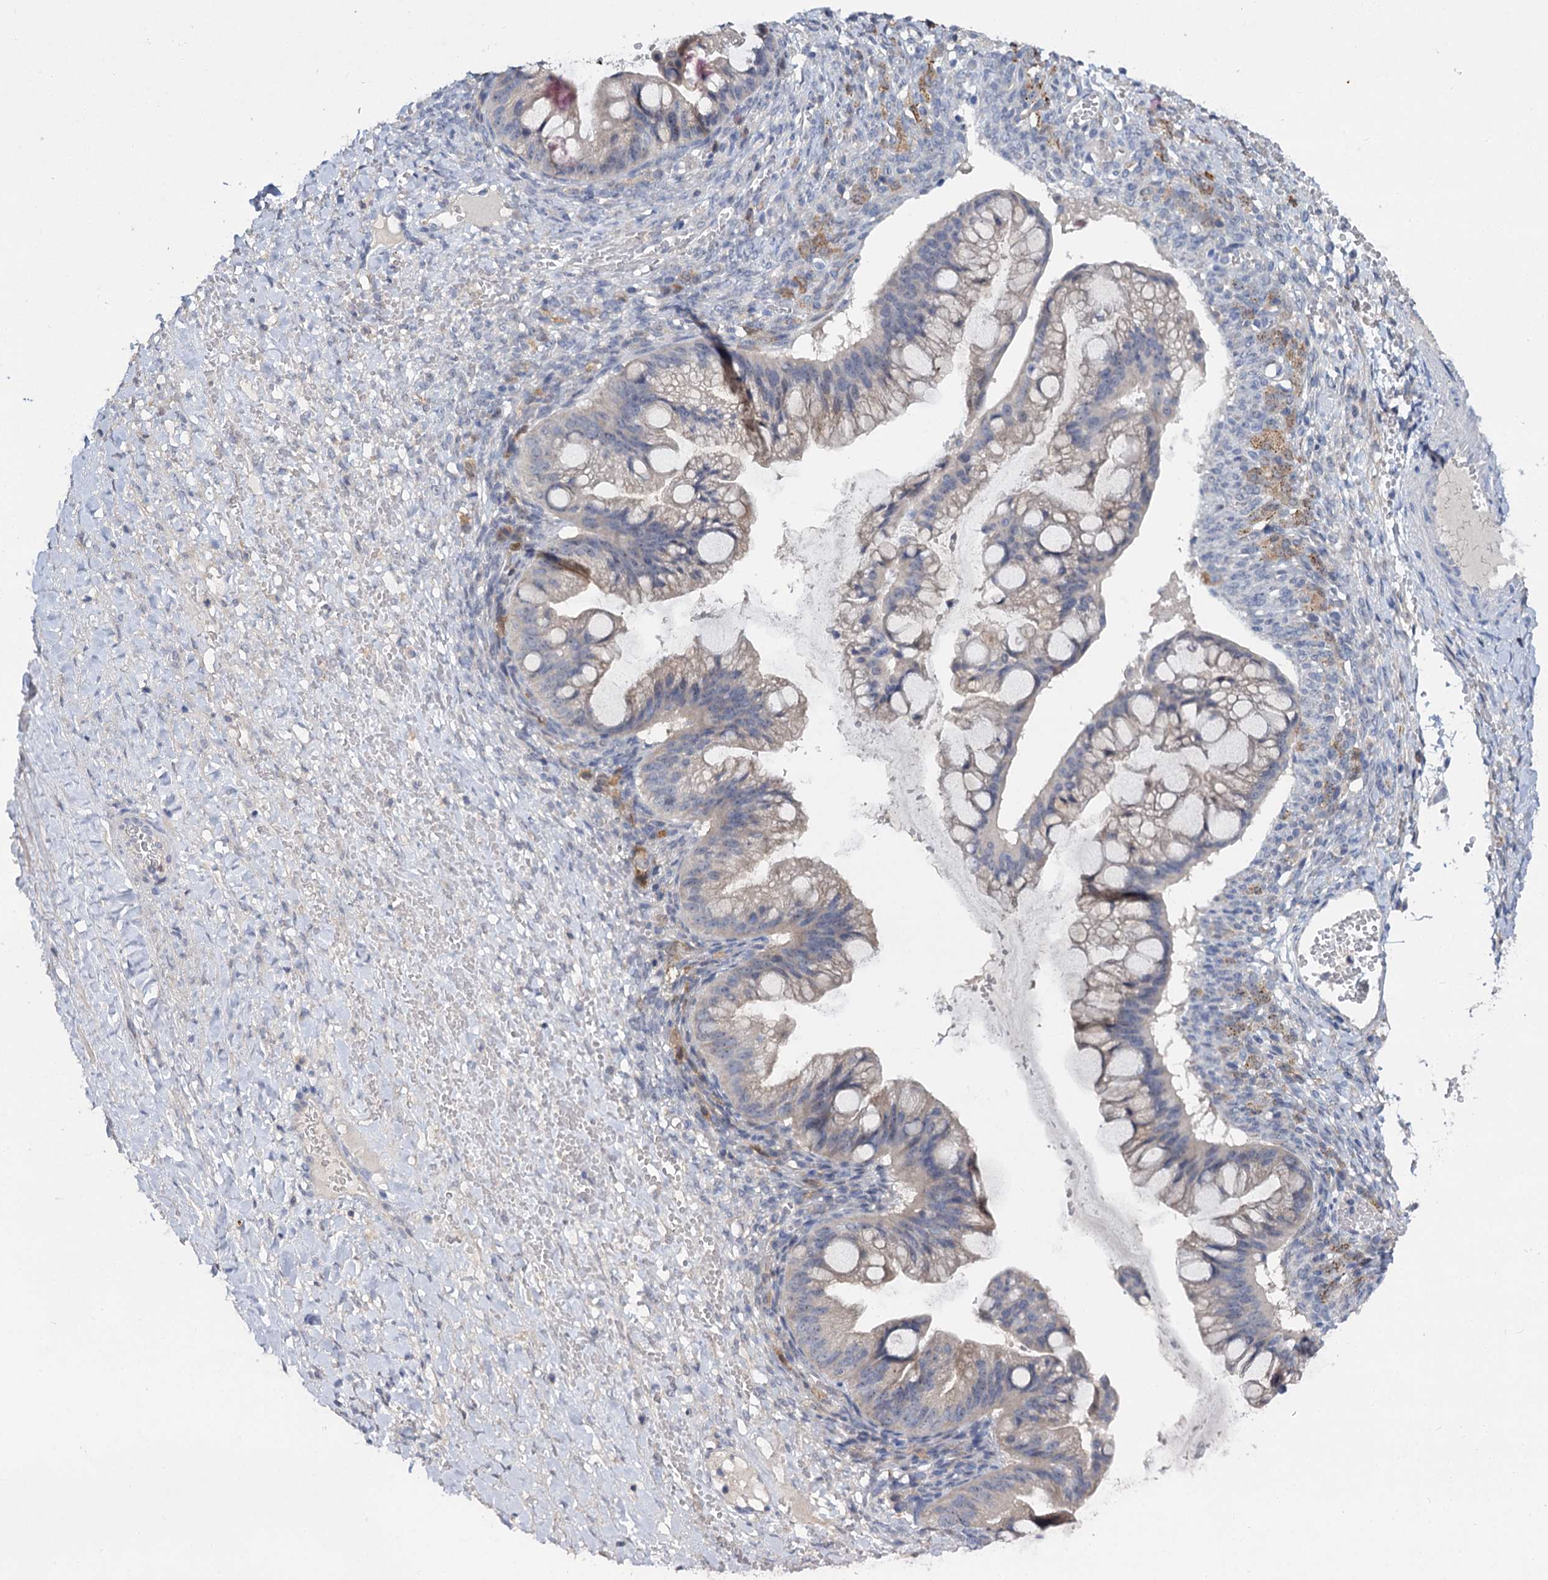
{"staining": {"intensity": "weak", "quantity": "<25%", "location": "cytoplasmic/membranous"}, "tissue": "ovarian cancer", "cell_type": "Tumor cells", "image_type": "cancer", "snomed": [{"axis": "morphology", "description": "Cystadenocarcinoma, mucinous, NOS"}, {"axis": "topography", "description": "Ovary"}], "caption": "High magnification brightfield microscopy of mucinous cystadenocarcinoma (ovarian) stained with DAB (brown) and counterstained with hematoxylin (blue): tumor cells show no significant expression.", "gene": "ATP9A", "patient": {"sex": "female", "age": 73}}